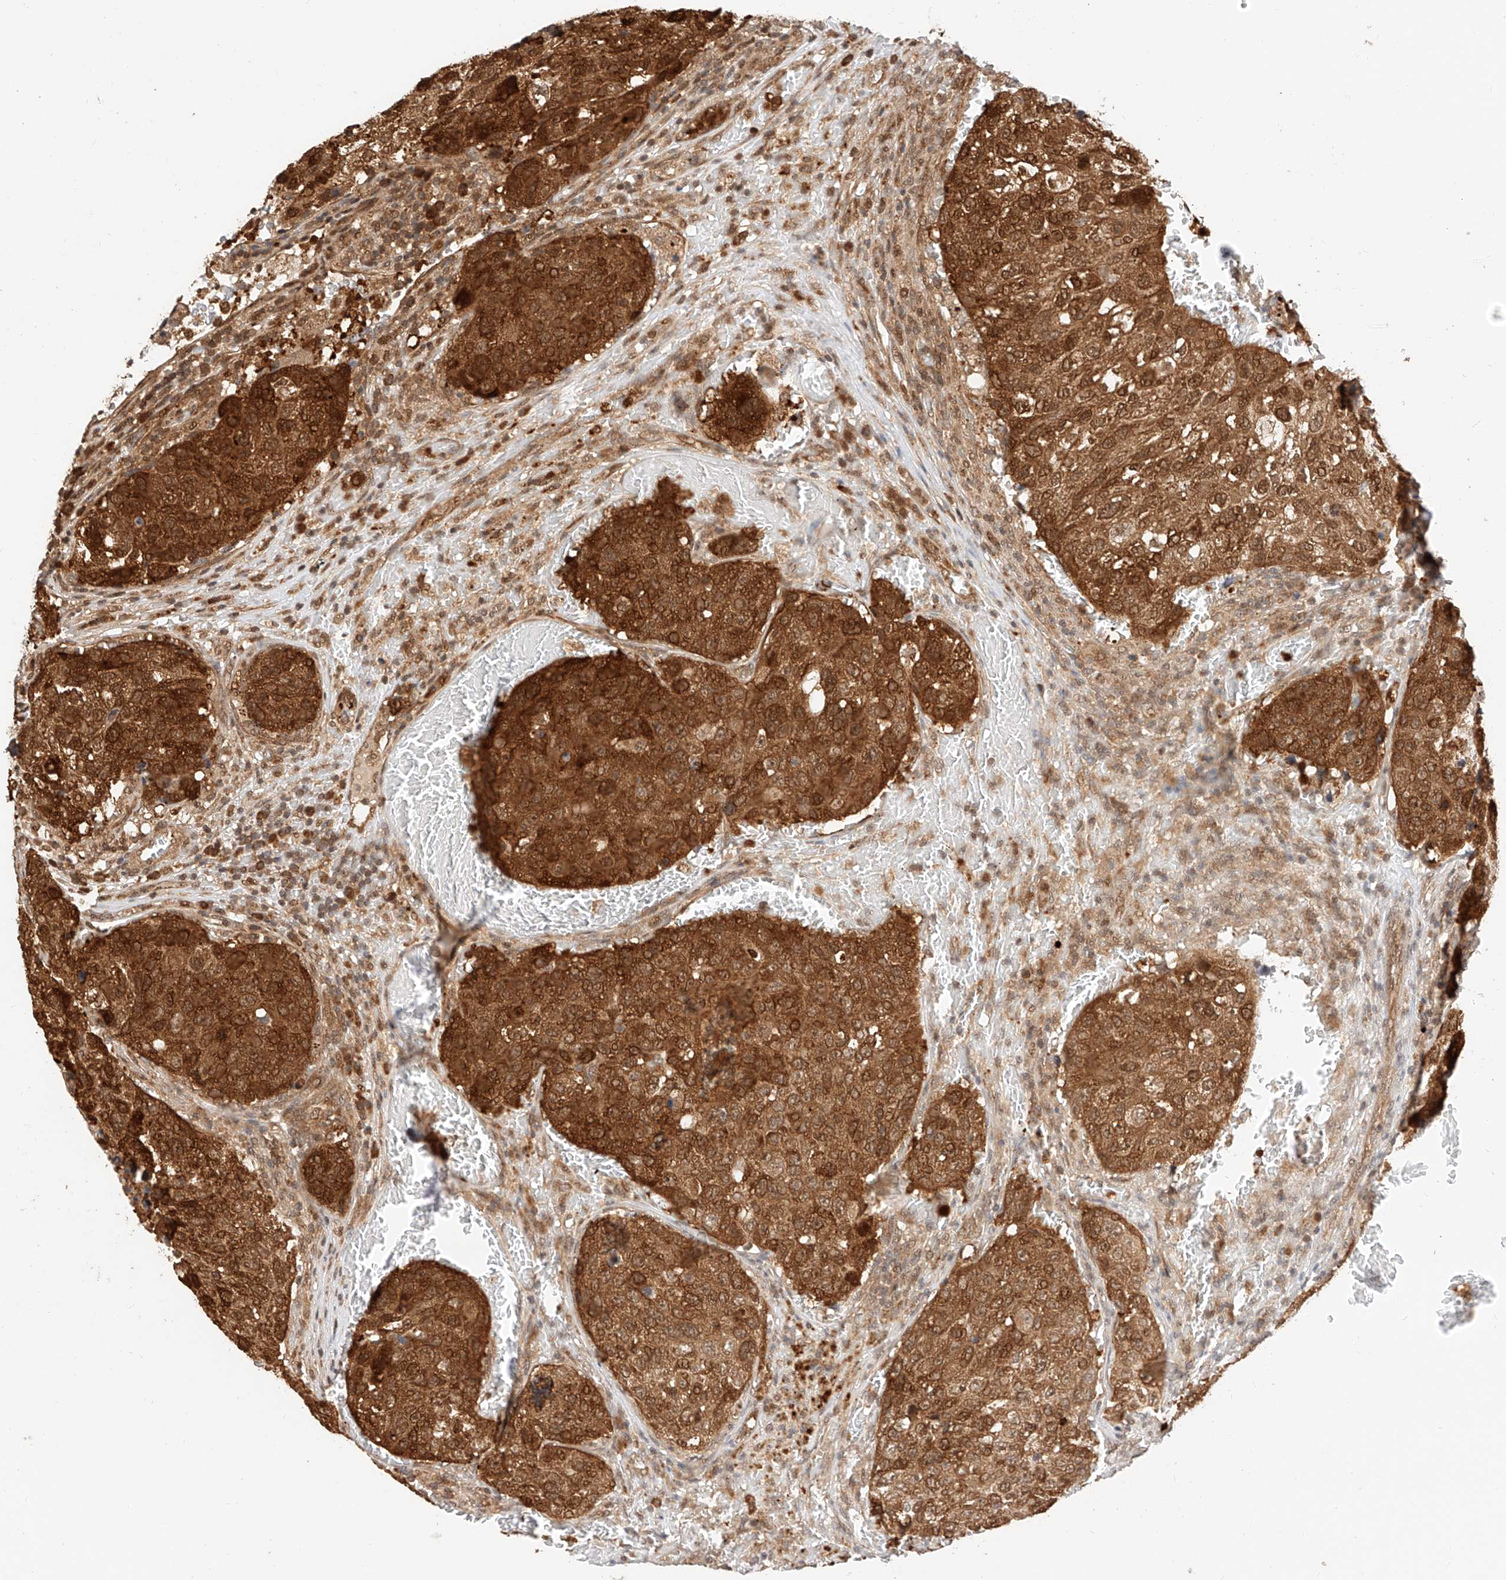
{"staining": {"intensity": "strong", "quantity": ">75%", "location": "cytoplasmic/membranous,nuclear"}, "tissue": "urothelial cancer", "cell_type": "Tumor cells", "image_type": "cancer", "snomed": [{"axis": "morphology", "description": "Urothelial carcinoma, High grade"}, {"axis": "topography", "description": "Lymph node"}, {"axis": "topography", "description": "Urinary bladder"}], "caption": "Human urothelial carcinoma (high-grade) stained with a brown dye shows strong cytoplasmic/membranous and nuclear positive expression in approximately >75% of tumor cells.", "gene": "EIF4H", "patient": {"sex": "male", "age": 51}}